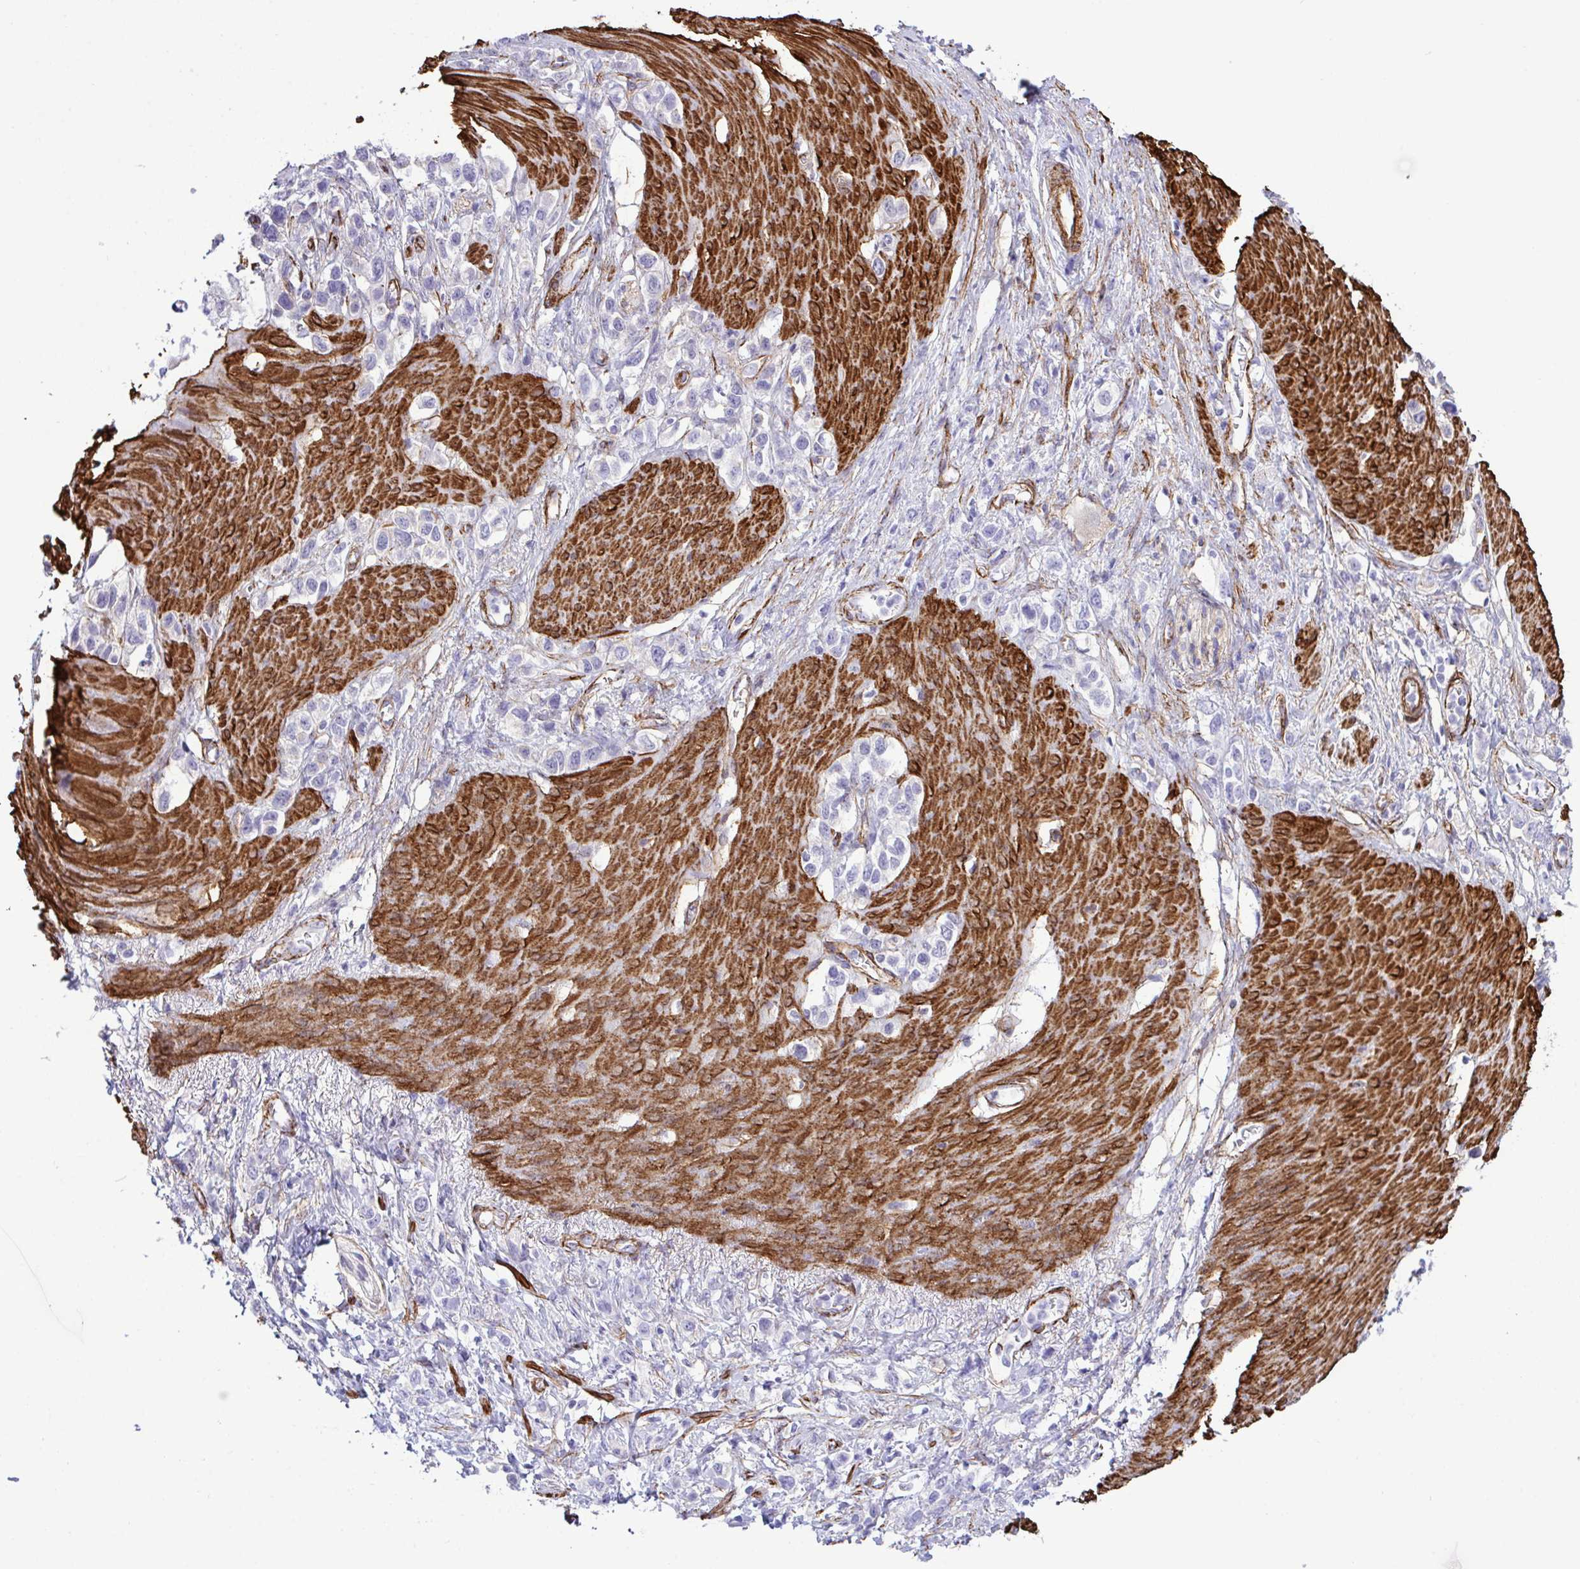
{"staining": {"intensity": "negative", "quantity": "none", "location": "none"}, "tissue": "stomach cancer", "cell_type": "Tumor cells", "image_type": "cancer", "snomed": [{"axis": "morphology", "description": "Adenocarcinoma, NOS"}, {"axis": "topography", "description": "Stomach"}], "caption": "This micrograph is of stomach cancer stained with IHC to label a protein in brown with the nuclei are counter-stained blue. There is no staining in tumor cells.", "gene": "SYNPO2L", "patient": {"sex": "female", "age": 65}}